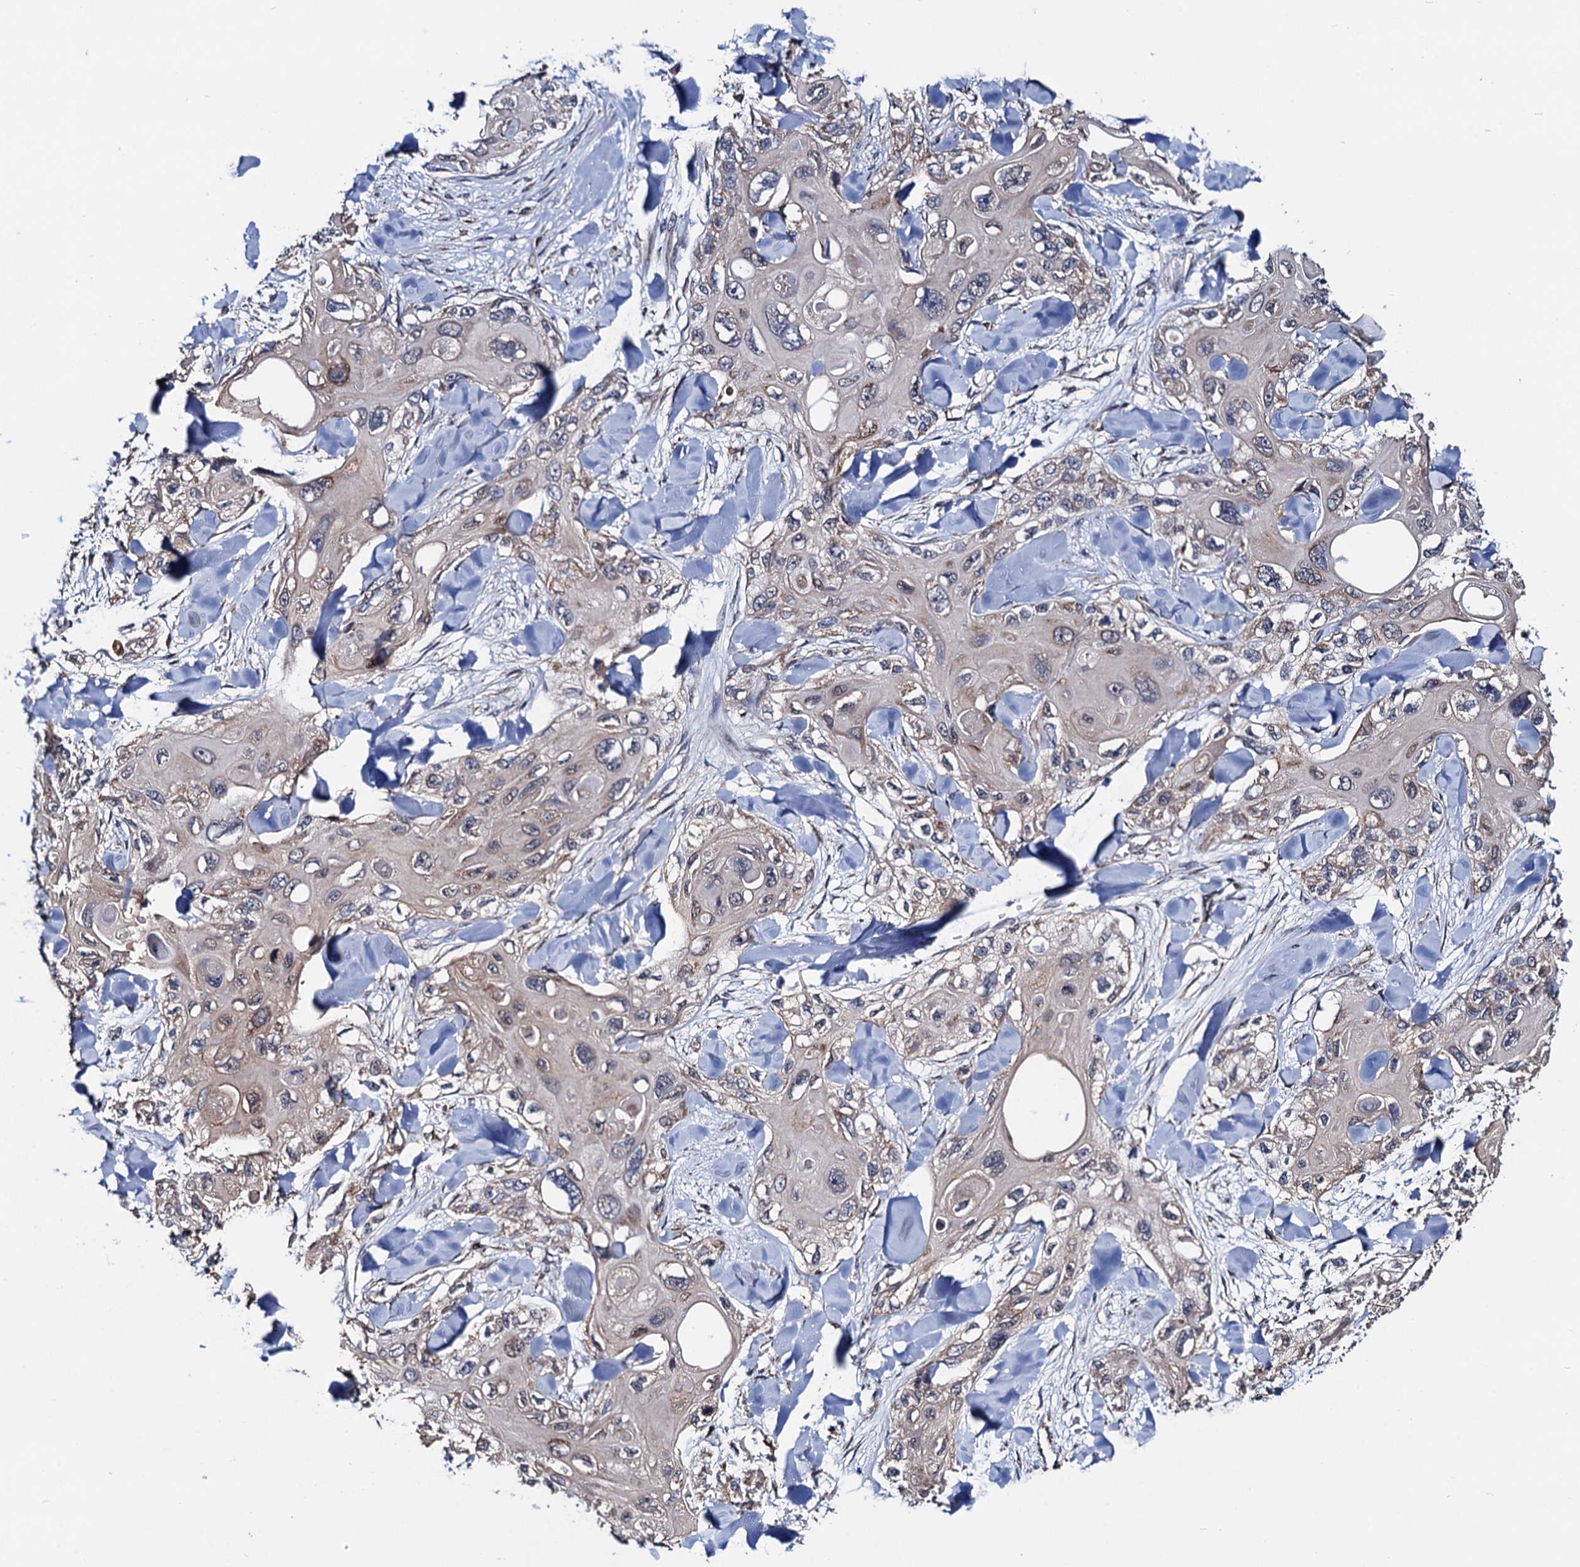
{"staining": {"intensity": "weak", "quantity": "25%-75%", "location": "cytoplasmic/membranous"}, "tissue": "skin cancer", "cell_type": "Tumor cells", "image_type": "cancer", "snomed": [{"axis": "morphology", "description": "Normal tissue, NOS"}, {"axis": "morphology", "description": "Squamous cell carcinoma, NOS"}, {"axis": "topography", "description": "Skin"}], "caption": "A brown stain shows weak cytoplasmic/membranous positivity of a protein in human skin cancer tumor cells.", "gene": "PTCD3", "patient": {"sex": "male", "age": 72}}